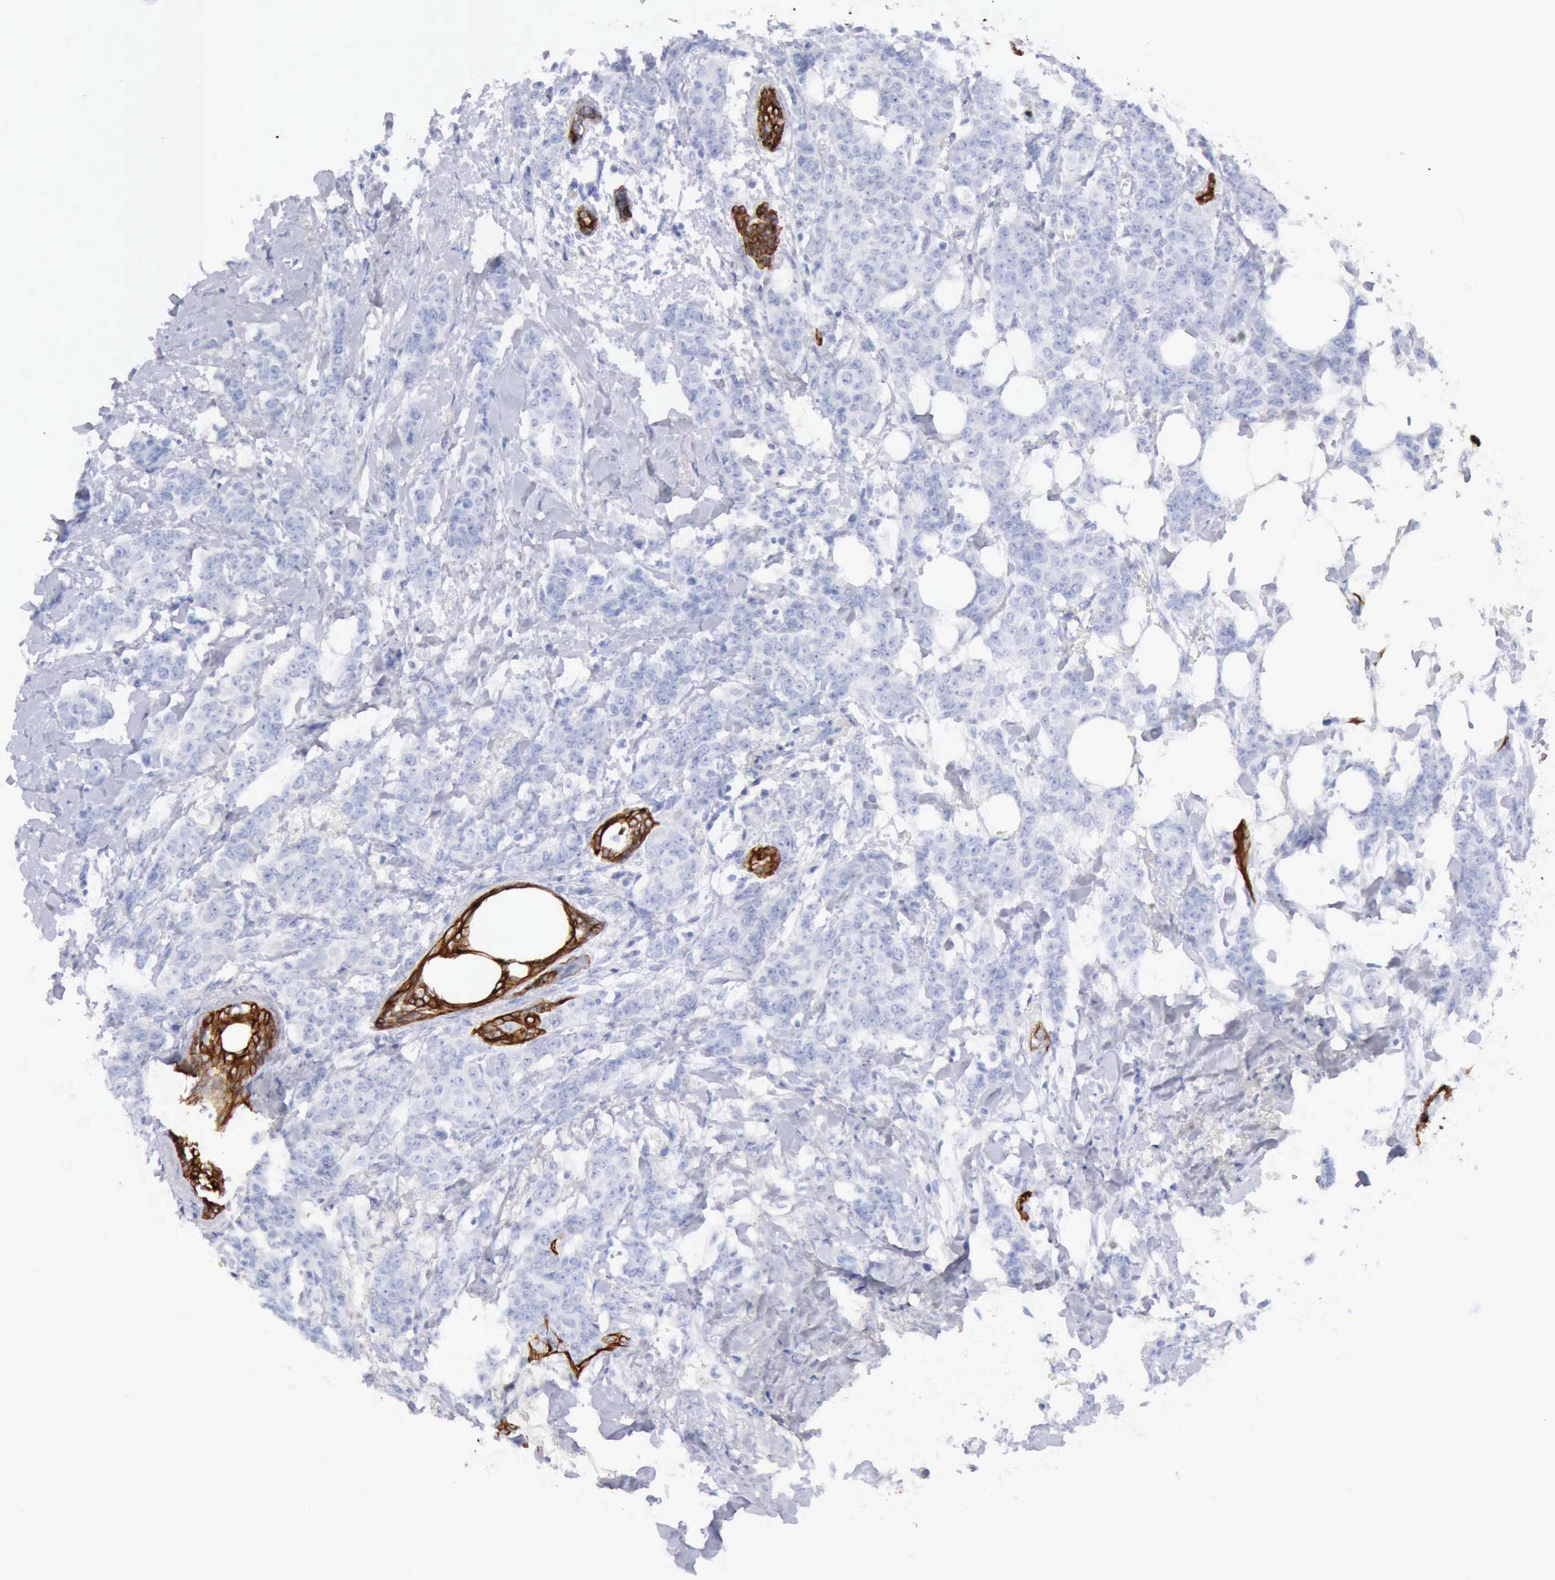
{"staining": {"intensity": "negative", "quantity": "none", "location": "none"}, "tissue": "breast cancer", "cell_type": "Tumor cells", "image_type": "cancer", "snomed": [{"axis": "morphology", "description": "Duct carcinoma"}, {"axis": "topography", "description": "Breast"}], "caption": "This is an immunohistochemistry micrograph of human intraductal carcinoma (breast). There is no positivity in tumor cells.", "gene": "KRT5", "patient": {"sex": "female", "age": 40}}